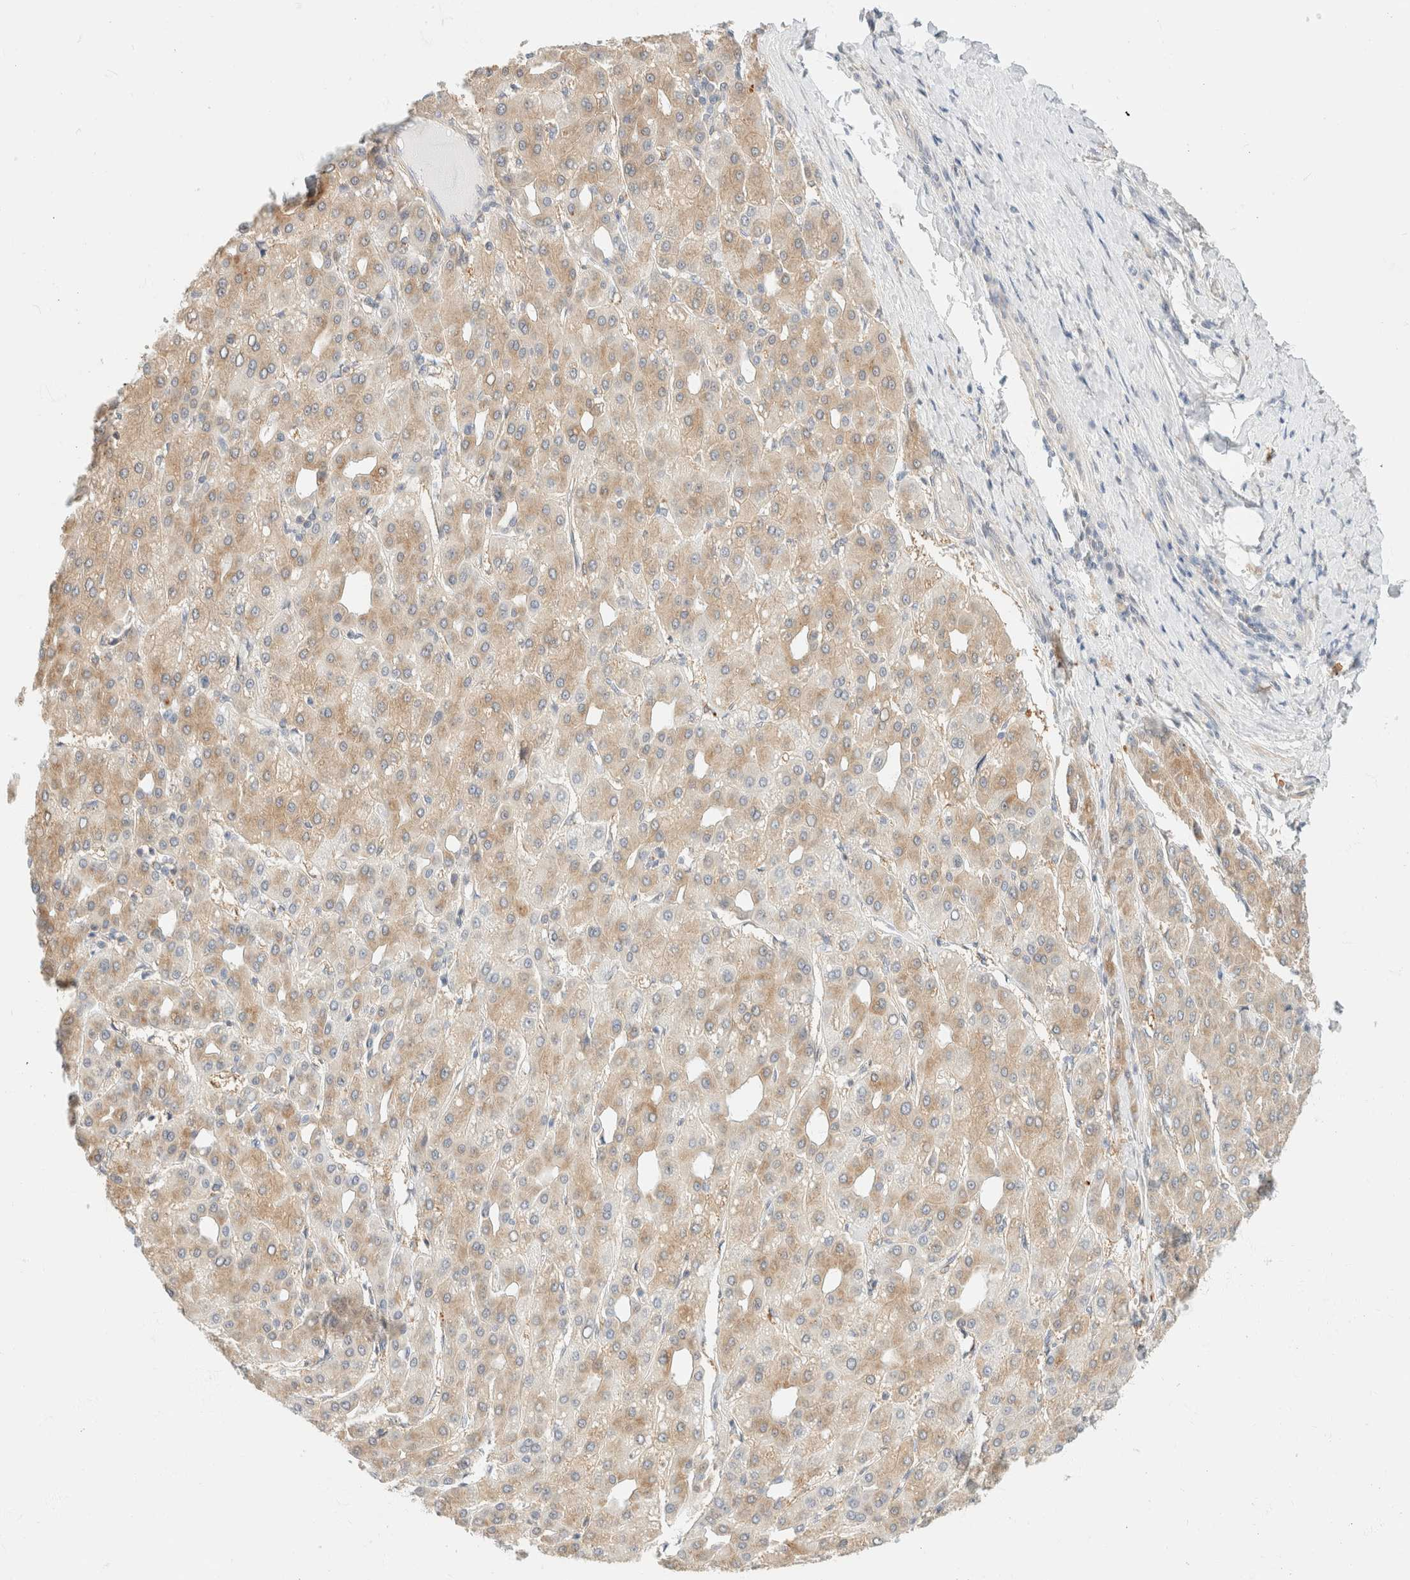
{"staining": {"intensity": "moderate", "quantity": ">75%", "location": "cytoplasmic/membranous"}, "tissue": "liver cancer", "cell_type": "Tumor cells", "image_type": "cancer", "snomed": [{"axis": "morphology", "description": "Carcinoma, Hepatocellular, NOS"}, {"axis": "topography", "description": "Liver"}], "caption": "DAB (3,3'-diaminobenzidine) immunohistochemical staining of human hepatocellular carcinoma (liver) demonstrates moderate cytoplasmic/membranous protein staining in about >75% of tumor cells.", "gene": "GPI", "patient": {"sex": "male", "age": 65}}